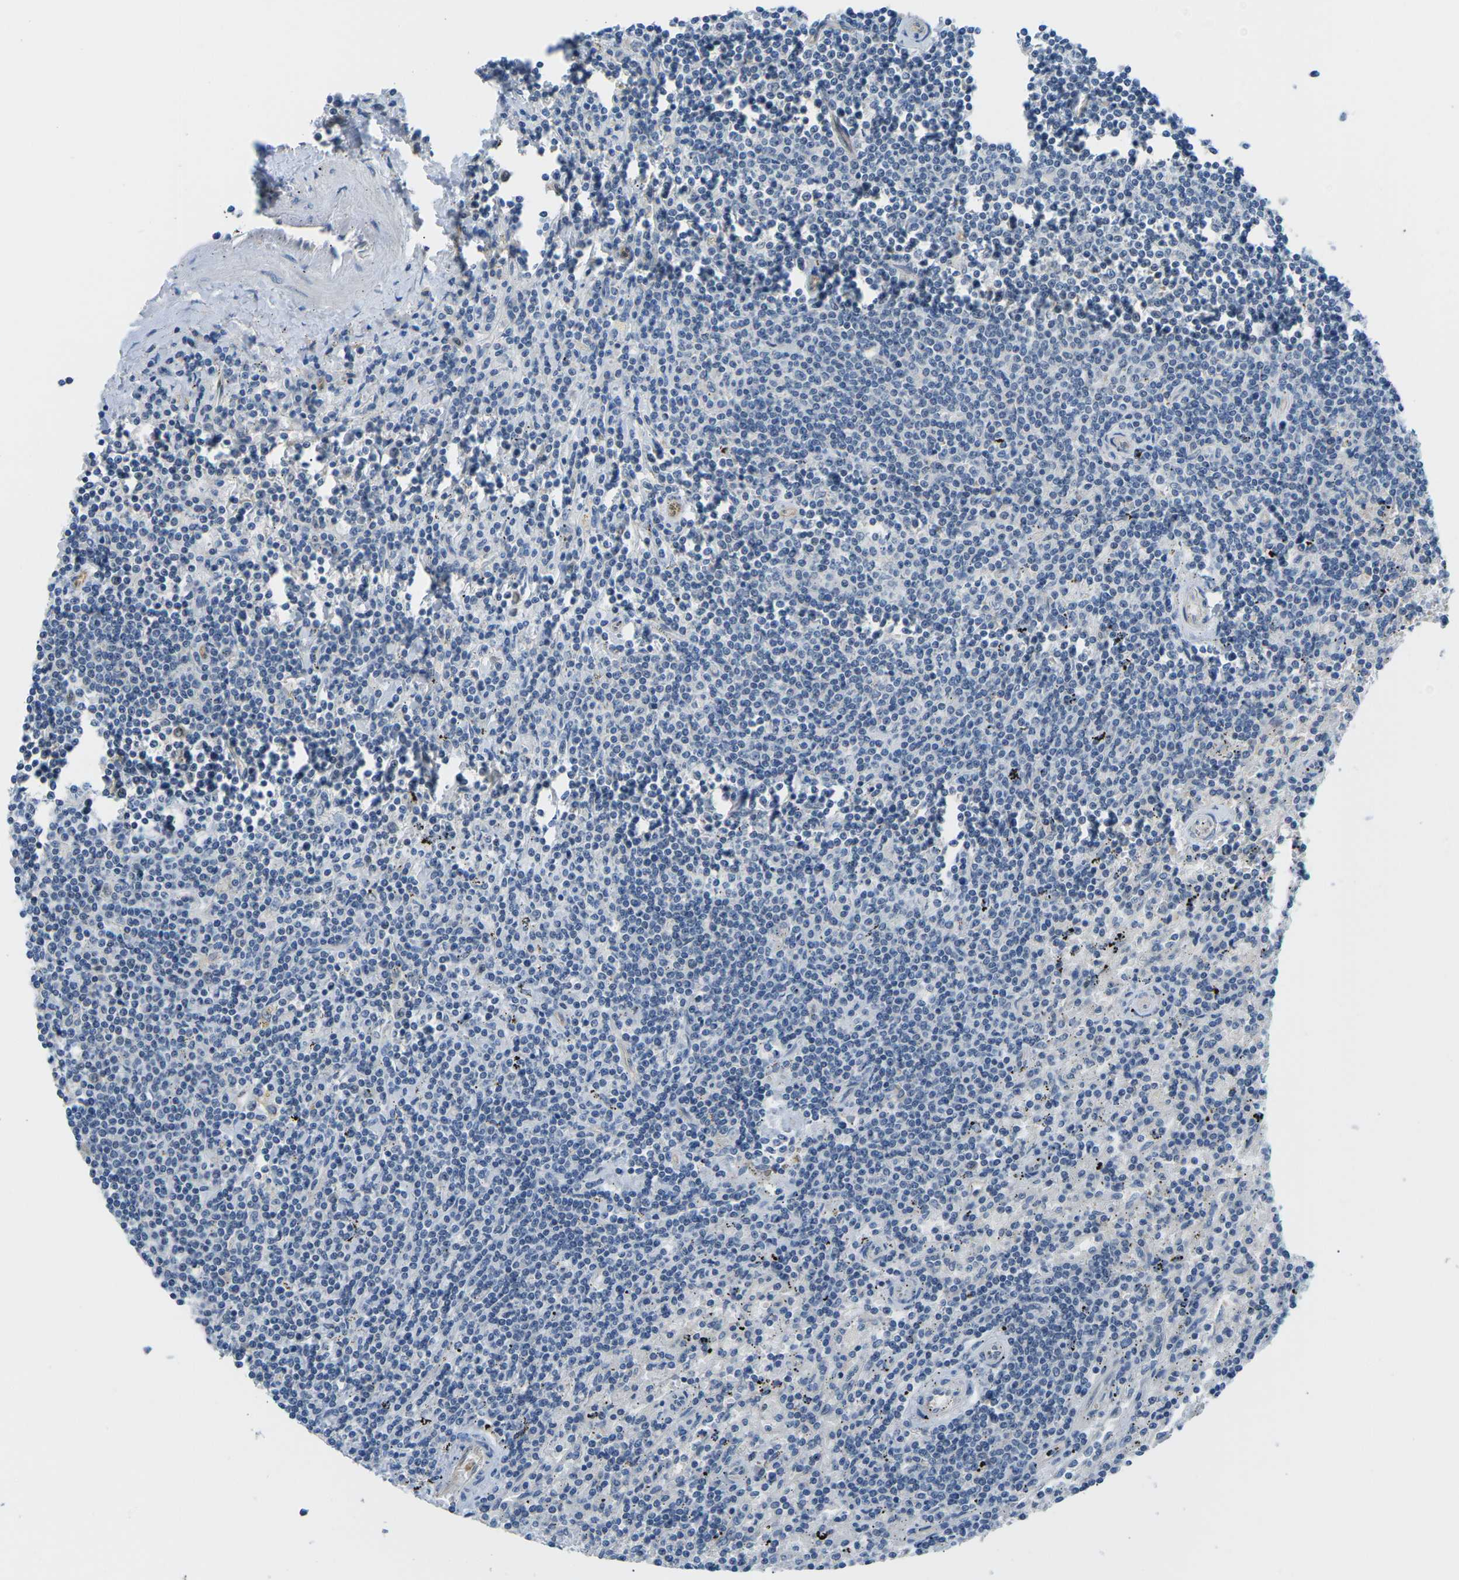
{"staining": {"intensity": "negative", "quantity": "none", "location": "none"}, "tissue": "lymphoma", "cell_type": "Tumor cells", "image_type": "cancer", "snomed": [{"axis": "morphology", "description": "Malignant lymphoma, non-Hodgkin's type, Low grade"}, {"axis": "topography", "description": "Spleen"}], "caption": "Immunohistochemistry (IHC) photomicrograph of human lymphoma stained for a protein (brown), which demonstrates no positivity in tumor cells. (Immunohistochemistry, brightfield microscopy, high magnification).", "gene": "PSAT1", "patient": {"sex": "male", "age": 76}}